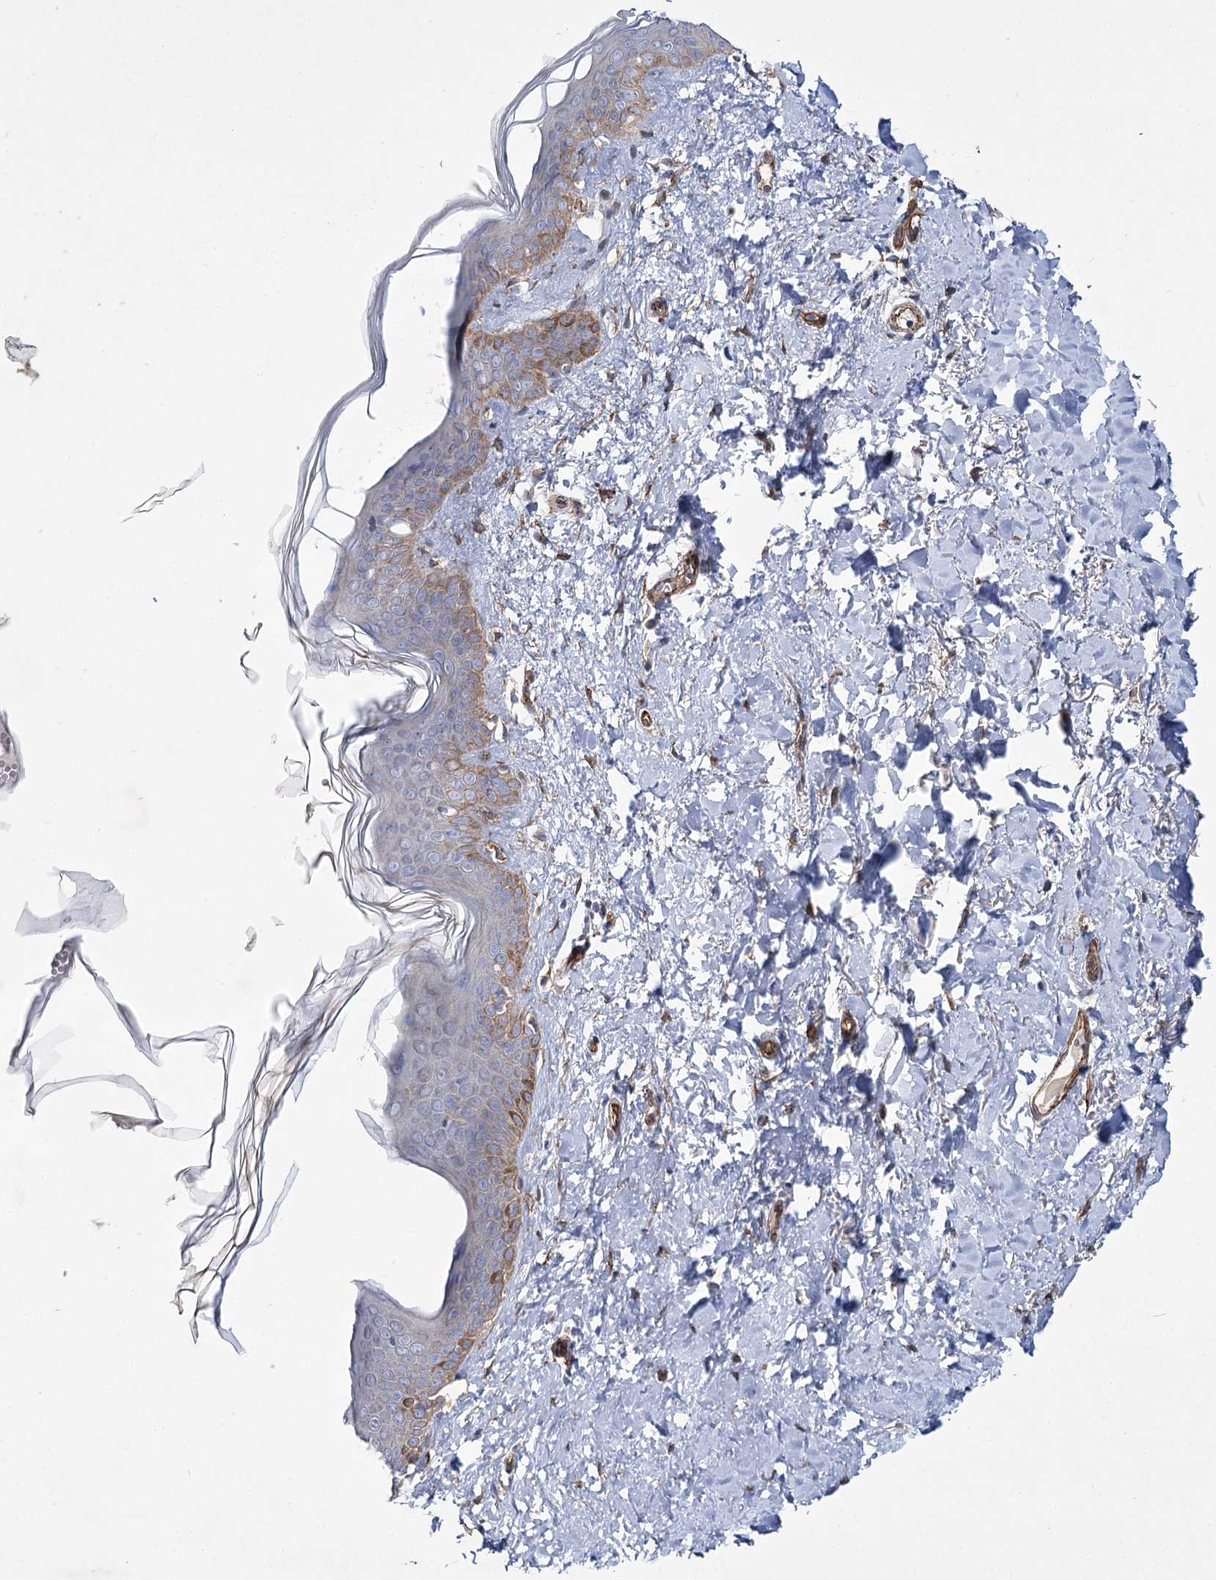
{"staining": {"intensity": "moderate", "quantity": "25%-75%", "location": "cytoplasmic/membranous"}, "tissue": "skin", "cell_type": "Fibroblasts", "image_type": "normal", "snomed": [{"axis": "morphology", "description": "Normal tissue, NOS"}, {"axis": "topography", "description": "Skin"}], "caption": "This is an image of immunohistochemistry (IHC) staining of unremarkable skin, which shows moderate expression in the cytoplasmic/membranous of fibroblasts.", "gene": "TMEM164", "patient": {"sex": "female", "age": 46}}